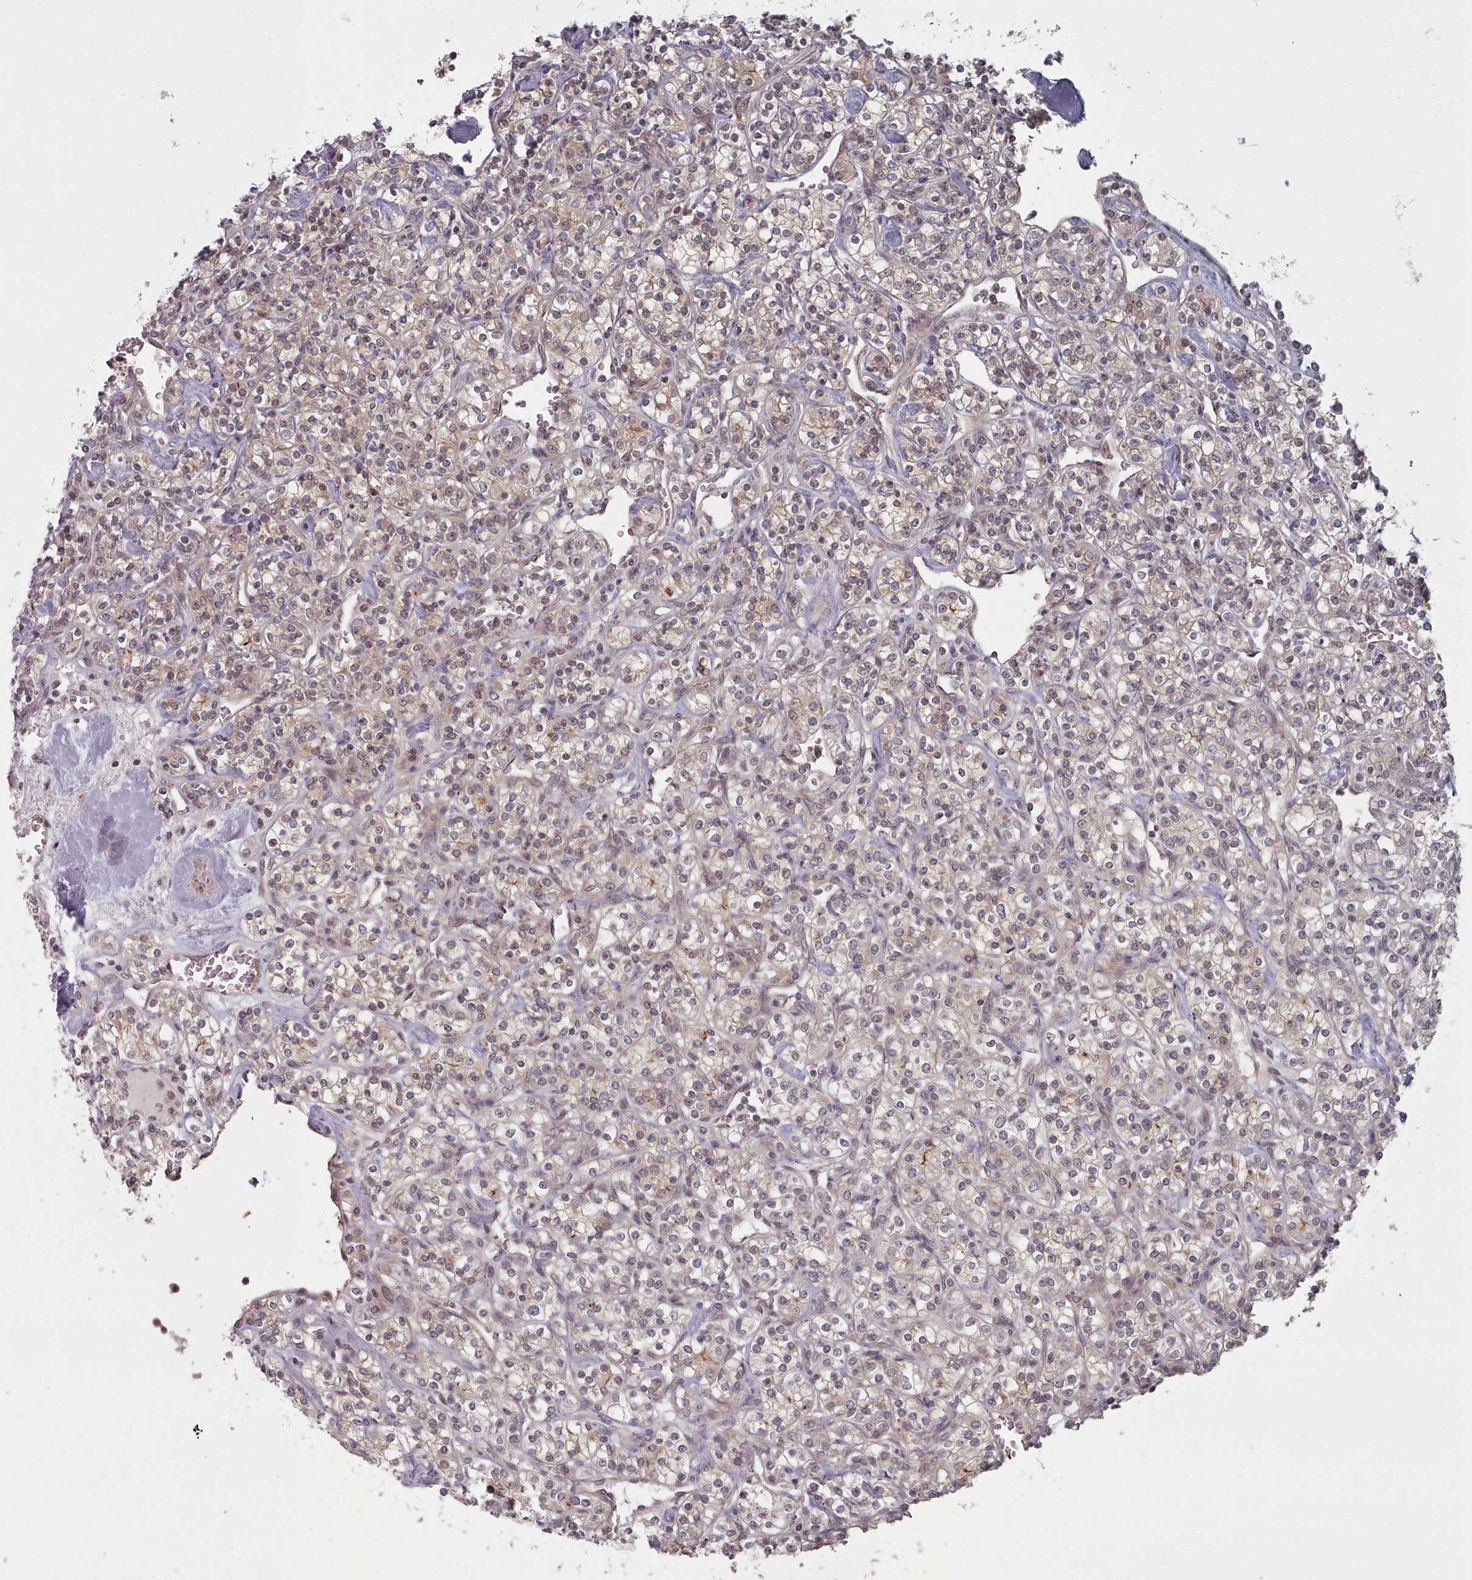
{"staining": {"intensity": "weak", "quantity": "25%-75%", "location": "nuclear"}, "tissue": "renal cancer", "cell_type": "Tumor cells", "image_type": "cancer", "snomed": [{"axis": "morphology", "description": "Adenocarcinoma, NOS"}, {"axis": "topography", "description": "Kidney"}], "caption": "Renal cancer stained with DAB immunohistochemistry shows low levels of weak nuclear staining in approximately 25%-75% of tumor cells.", "gene": "HYAL3", "patient": {"sex": "male", "age": 77}}